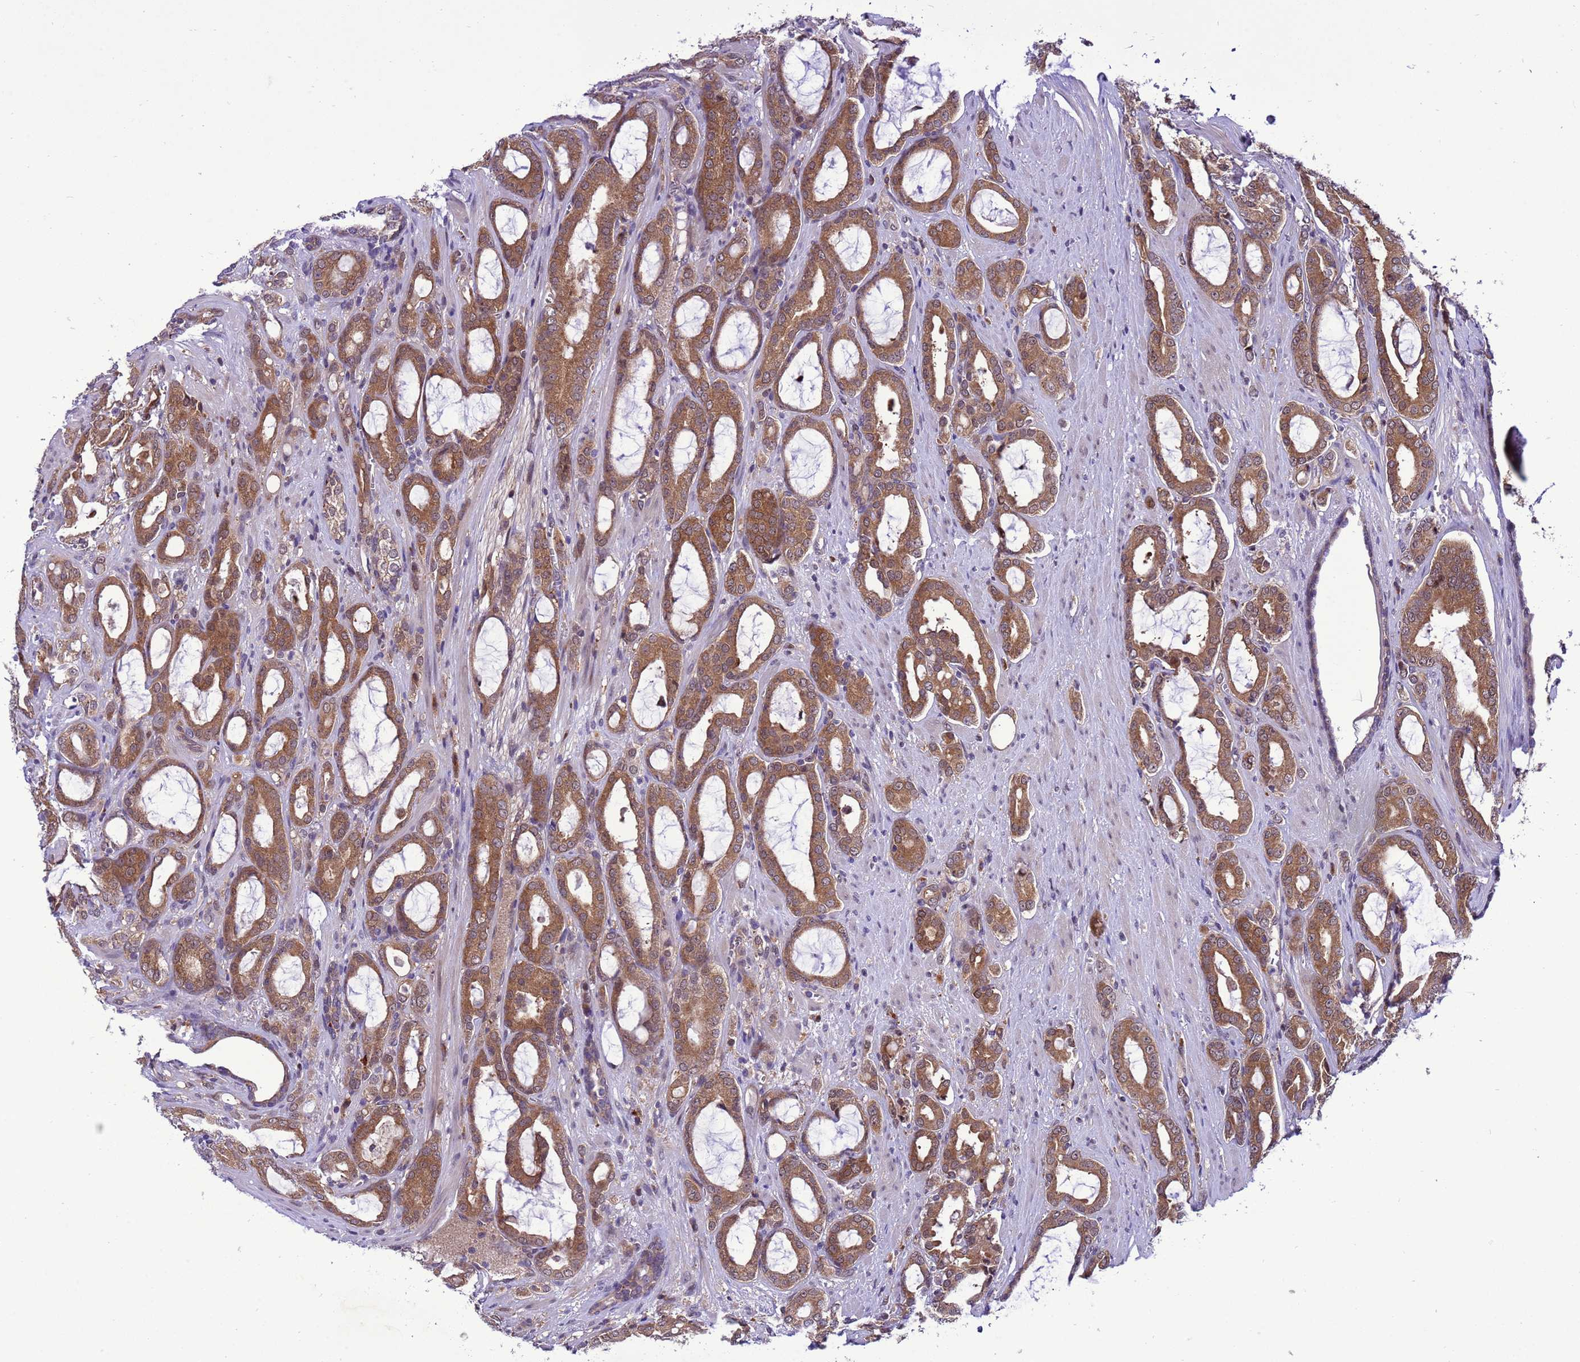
{"staining": {"intensity": "moderate", "quantity": ">75%", "location": "cytoplasmic/membranous,nuclear"}, "tissue": "prostate cancer", "cell_type": "Tumor cells", "image_type": "cancer", "snomed": [{"axis": "morphology", "description": "Adenocarcinoma, High grade"}, {"axis": "topography", "description": "Prostate"}], "caption": "IHC of human prostate cancer demonstrates medium levels of moderate cytoplasmic/membranous and nuclear positivity in about >75% of tumor cells.", "gene": "RASD1", "patient": {"sex": "male", "age": 72}}